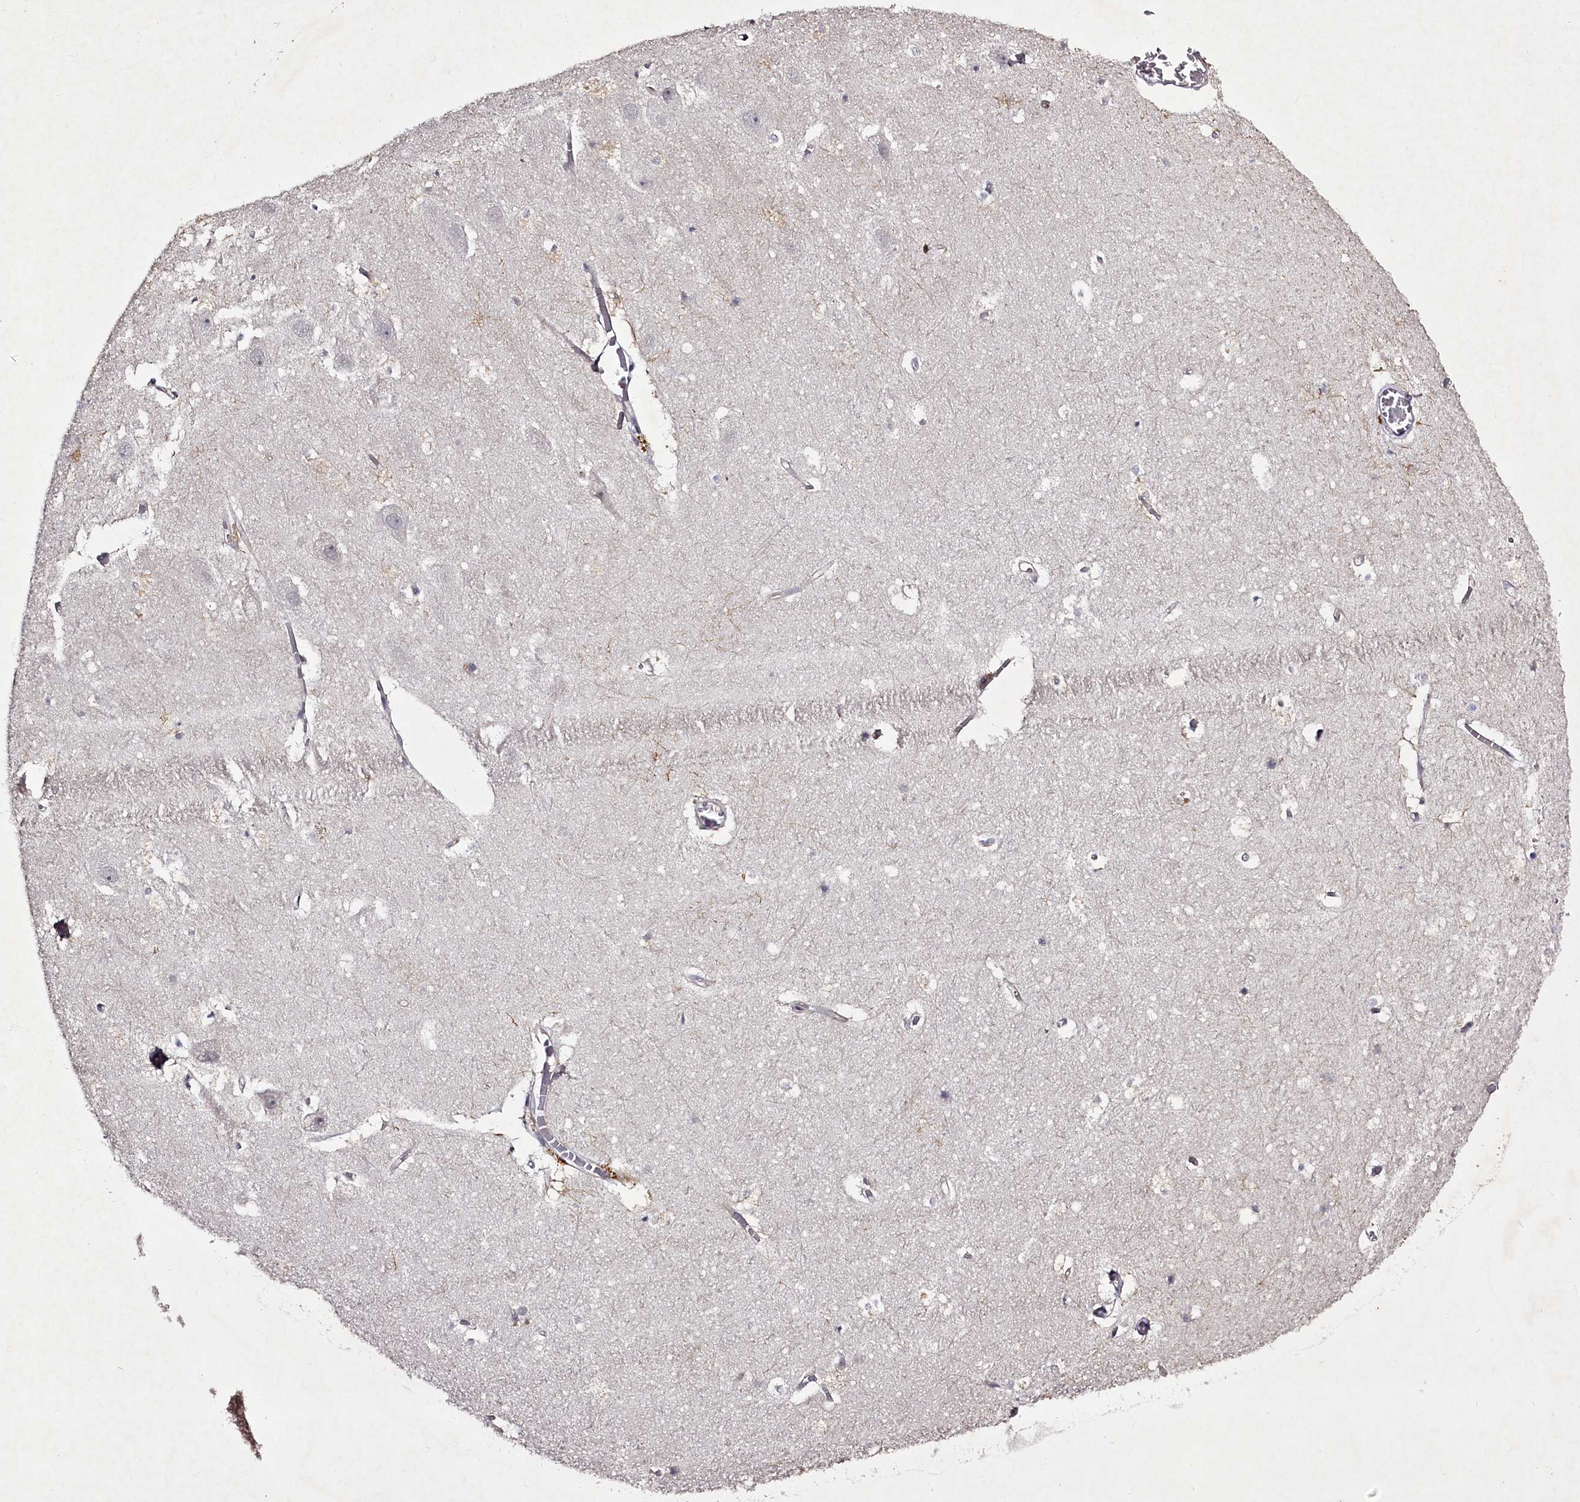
{"staining": {"intensity": "negative", "quantity": "none", "location": "none"}, "tissue": "hippocampus", "cell_type": "Glial cells", "image_type": "normal", "snomed": [{"axis": "morphology", "description": "Normal tissue, NOS"}, {"axis": "topography", "description": "Hippocampus"}], "caption": "This is a micrograph of IHC staining of unremarkable hippocampus, which shows no expression in glial cells. (Brightfield microscopy of DAB immunohistochemistry at high magnification).", "gene": "RBMXL2", "patient": {"sex": "female", "age": 52}}